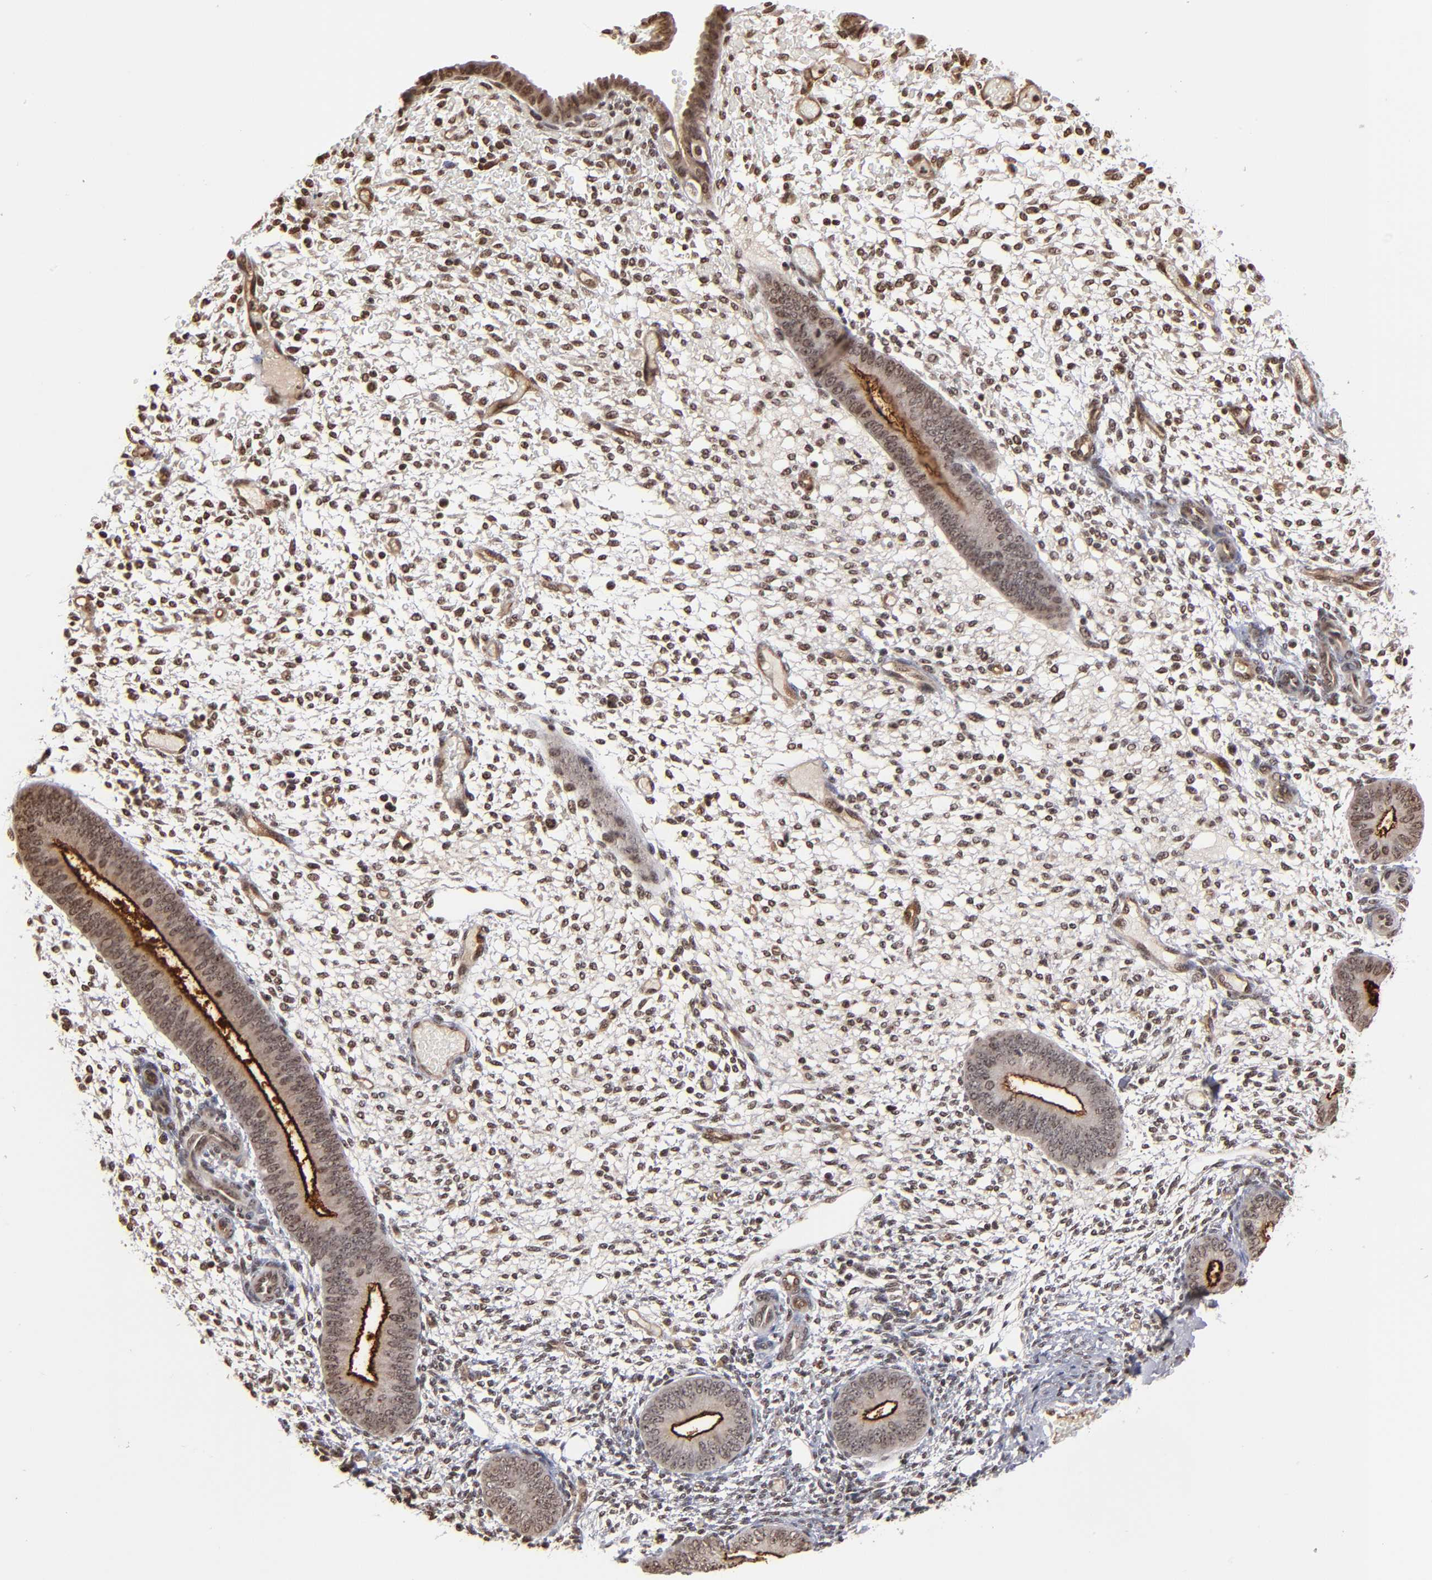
{"staining": {"intensity": "moderate", "quantity": ">75%", "location": "nuclear"}, "tissue": "endometrium", "cell_type": "Cells in endometrial stroma", "image_type": "normal", "snomed": [{"axis": "morphology", "description": "Normal tissue, NOS"}, {"axis": "topography", "description": "Endometrium"}], "caption": "Immunohistochemical staining of normal human endometrium exhibits medium levels of moderate nuclear expression in approximately >75% of cells in endometrial stroma. (Brightfield microscopy of DAB IHC at high magnification).", "gene": "ABL2", "patient": {"sex": "female", "age": 42}}